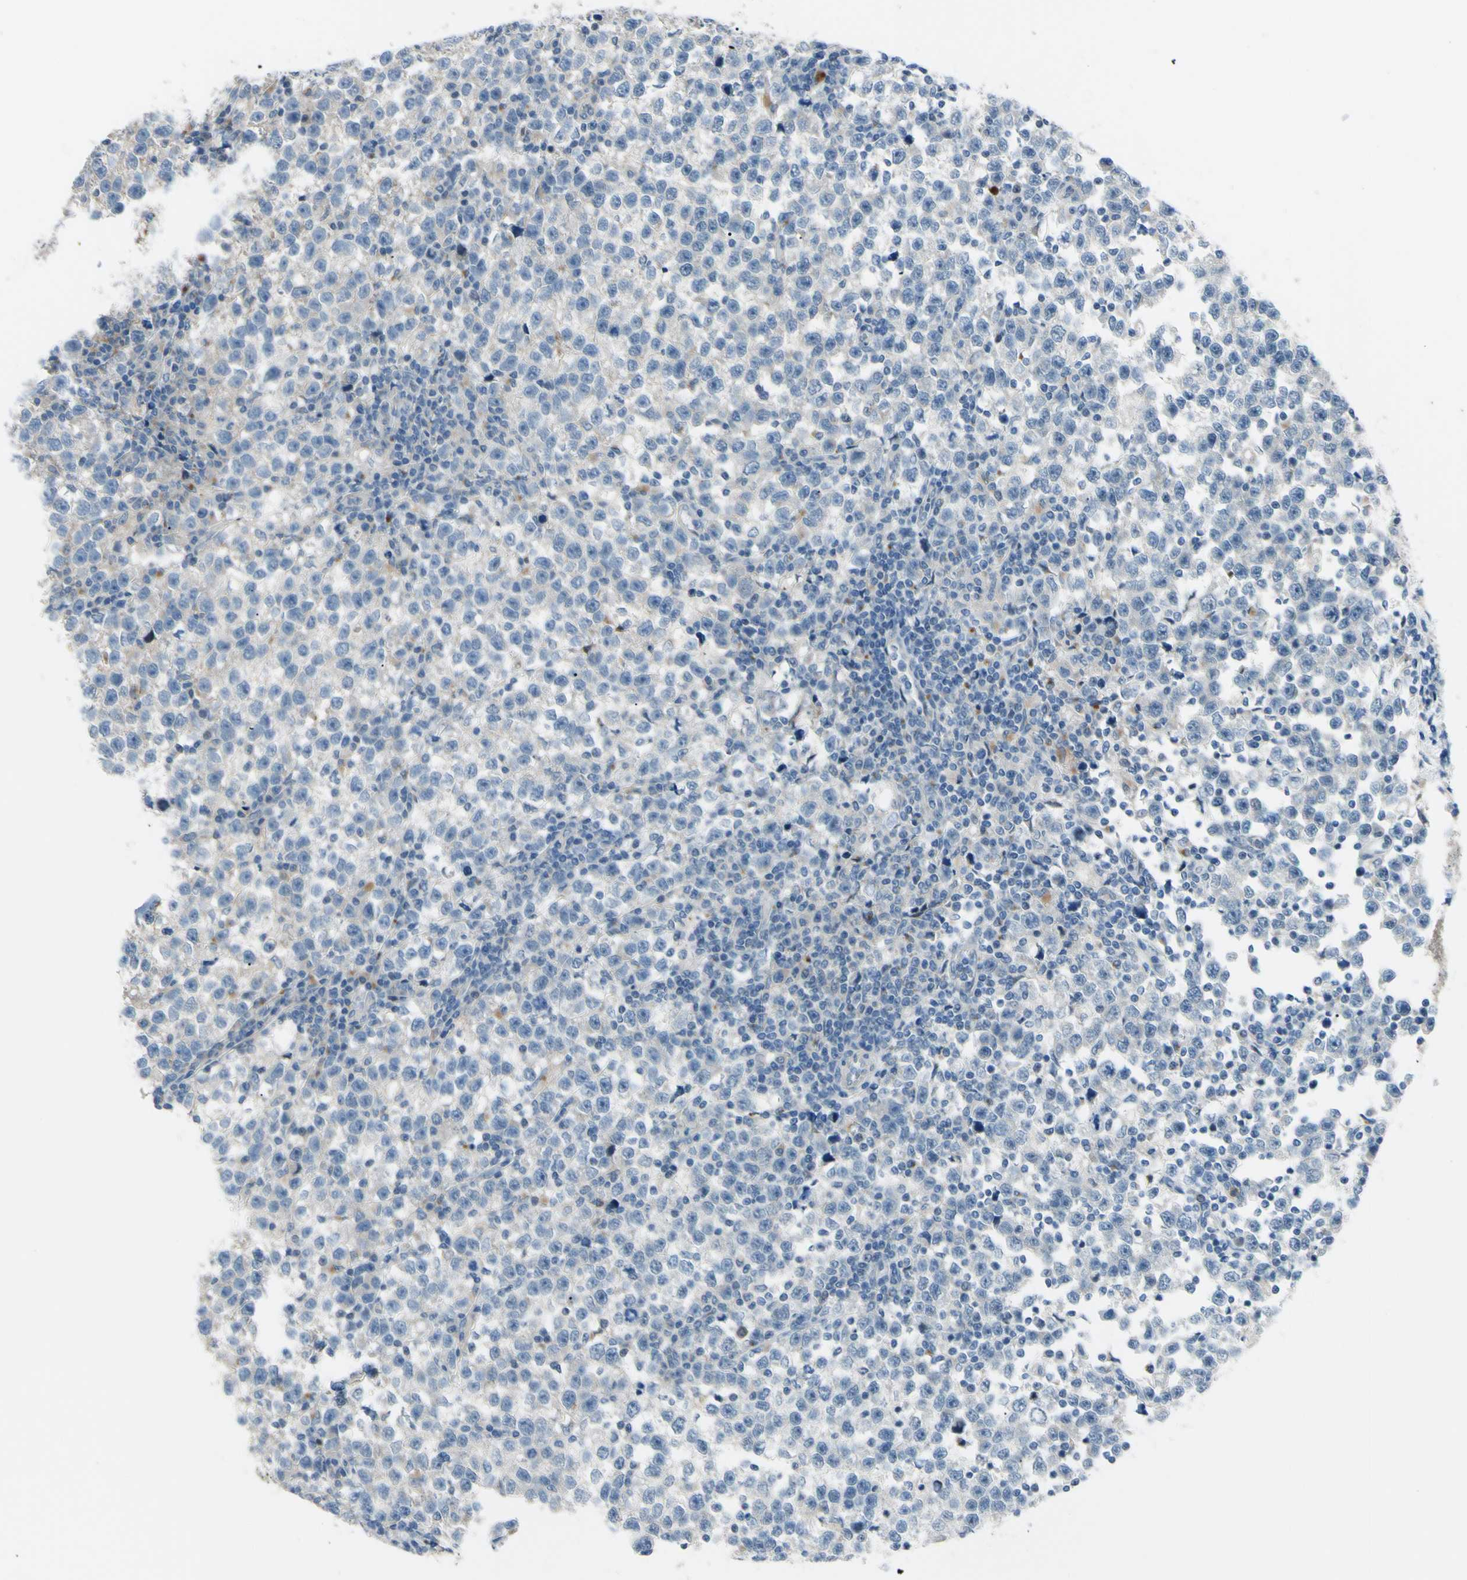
{"staining": {"intensity": "negative", "quantity": "none", "location": "none"}, "tissue": "testis cancer", "cell_type": "Tumor cells", "image_type": "cancer", "snomed": [{"axis": "morphology", "description": "Seminoma, NOS"}, {"axis": "topography", "description": "Testis"}], "caption": "Testis cancer (seminoma) was stained to show a protein in brown. There is no significant positivity in tumor cells.", "gene": "LMTK2", "patient": {"sex": "male", "age": 43}}